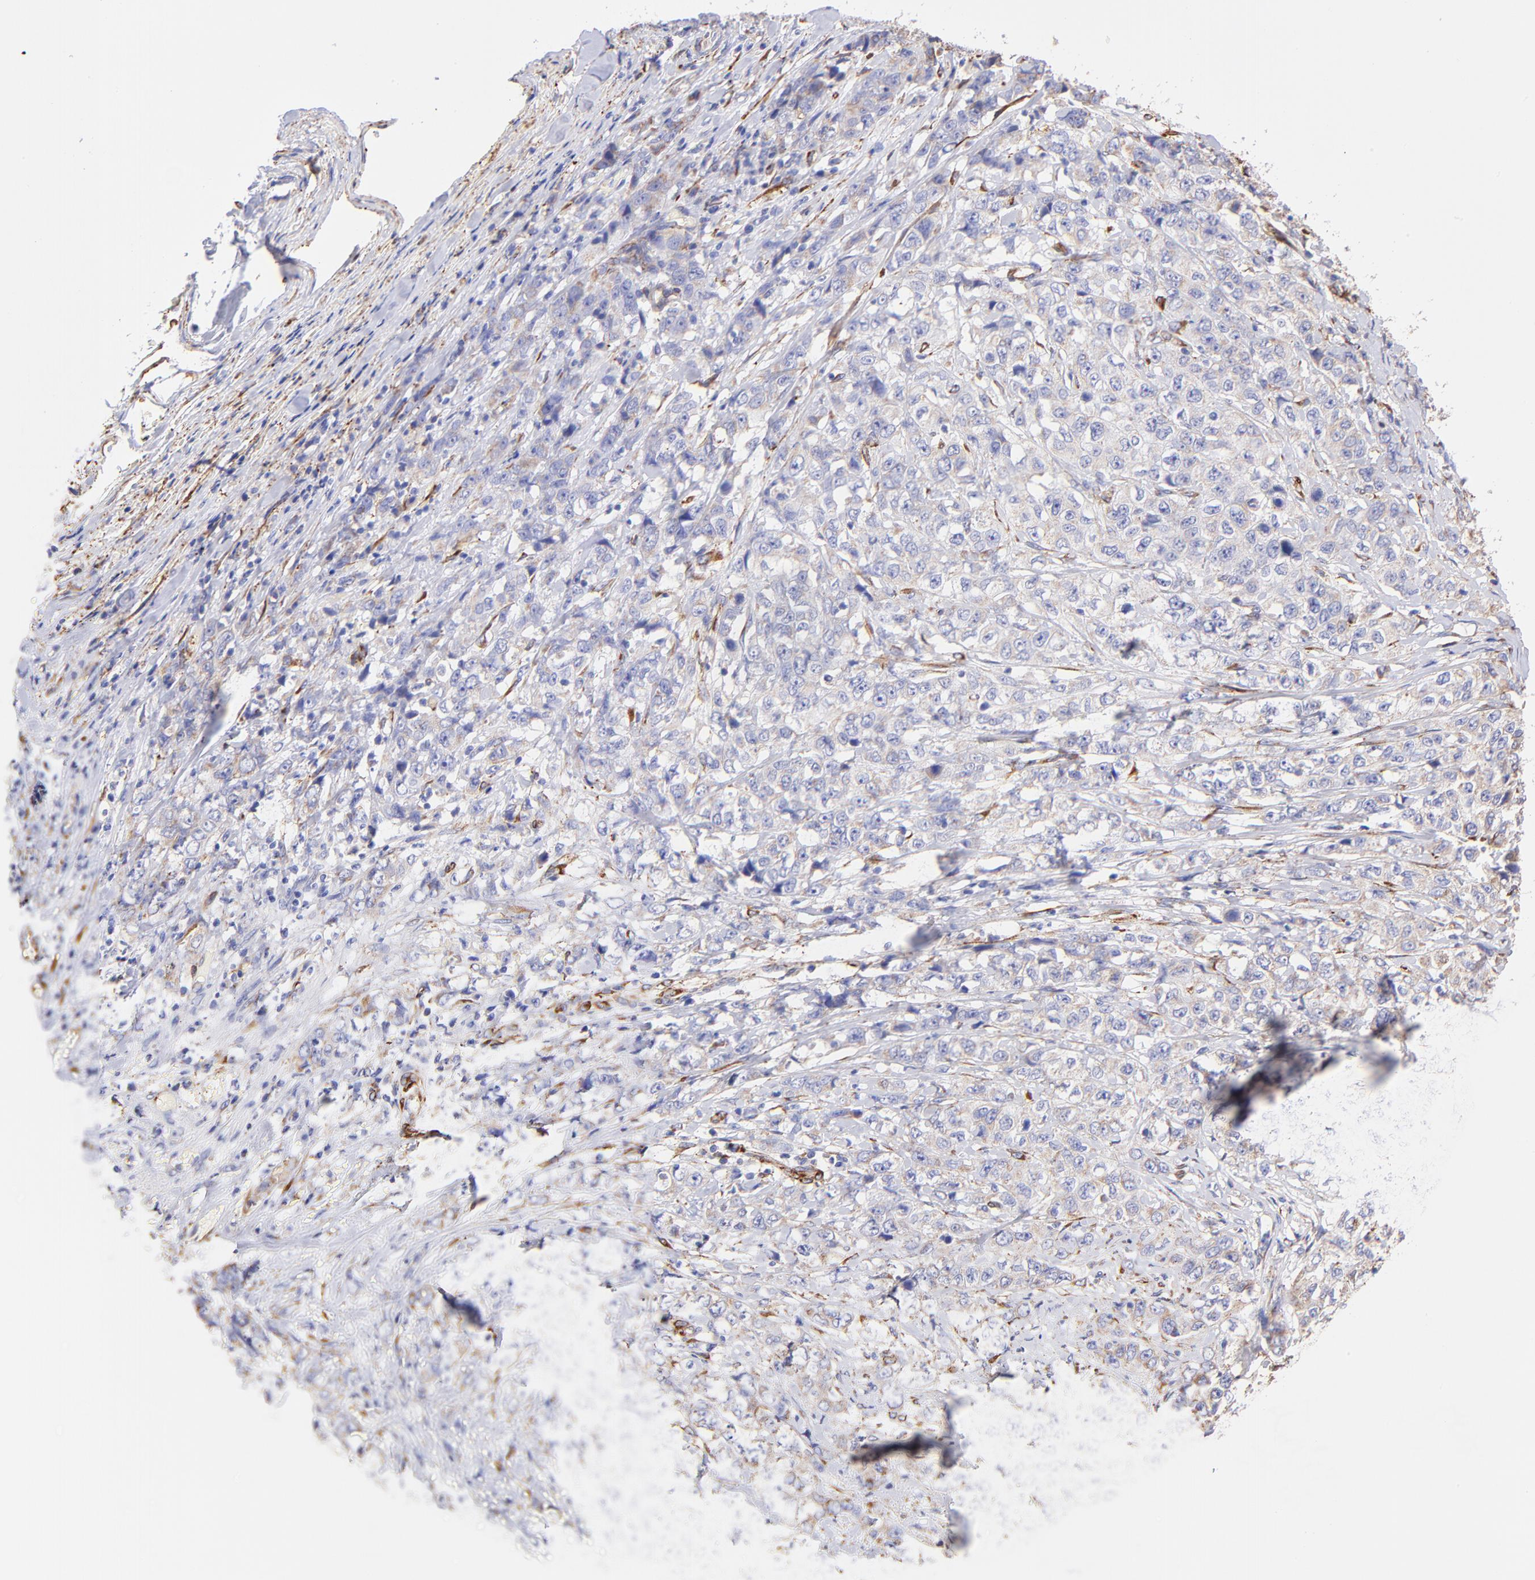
{"staining": {"intensity": "weak", "quantity": "25%-75%", "location": "cytoplasmic/membranous"}, "tissue": "stomach cancer", "cell_type": "Tumor cells", "image_type": "cancer", "snomed": [{"axis": "morphology", "description": "Adenocarcinoma, NOS"}, {"axis": "topography", "description": "Stomach"}], "caption": "This histopathology image reveals adenocarcinoma (stomach) stained with immunohistochemistry (IHC) to label a protein in brown. The cytoplasmic/membranous of tumor cells show weak positivity for the protein. Nuclei are counter-stained blue.", "gene": "SPARC", "patient": {"sex": "male", "age": 48}}